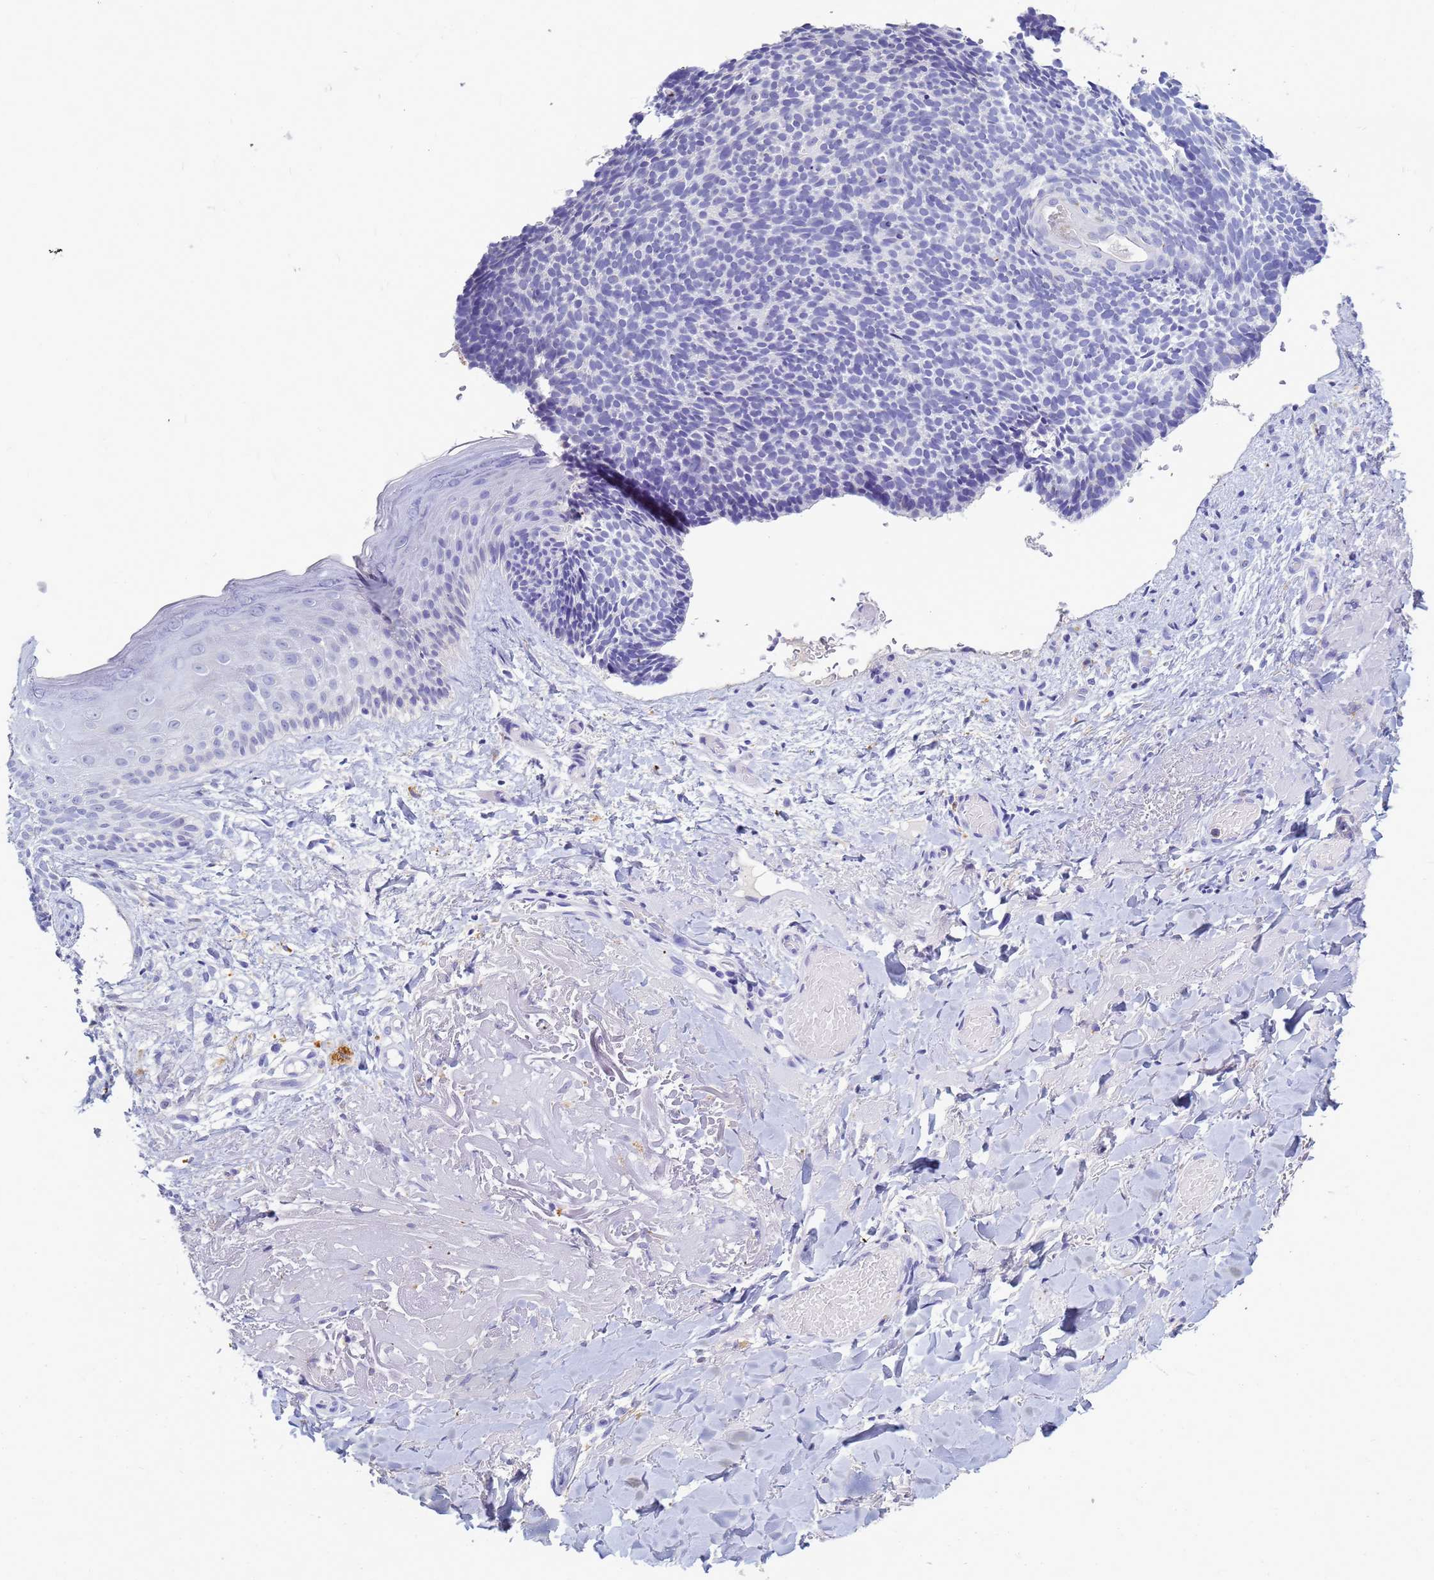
{"staining": {"intensity": "negative", "quantity": "none", "location": "none"}, "tissue": "skin cancer", "cell_type": "Tumor cells", "image_type": "cancer", "snomed": [{"axis": "morphology", "description": "Basal cell carcinoma"}, {"axis": "topography", "description": "Skin"}], "caption": "IHC image of neoplastic tissue: skin cancer (basal cell carcinoma) stained with DAB (3,3'-diaminobenzidine) demonstrates no significant protein expression in tumor cells. (Brightfield microscopy of DAB (3,3'-diaminobenzidine) IHC at high magnification).", "gene": "B3GNT8", "patient": {"sex": "male", "age": 84}}